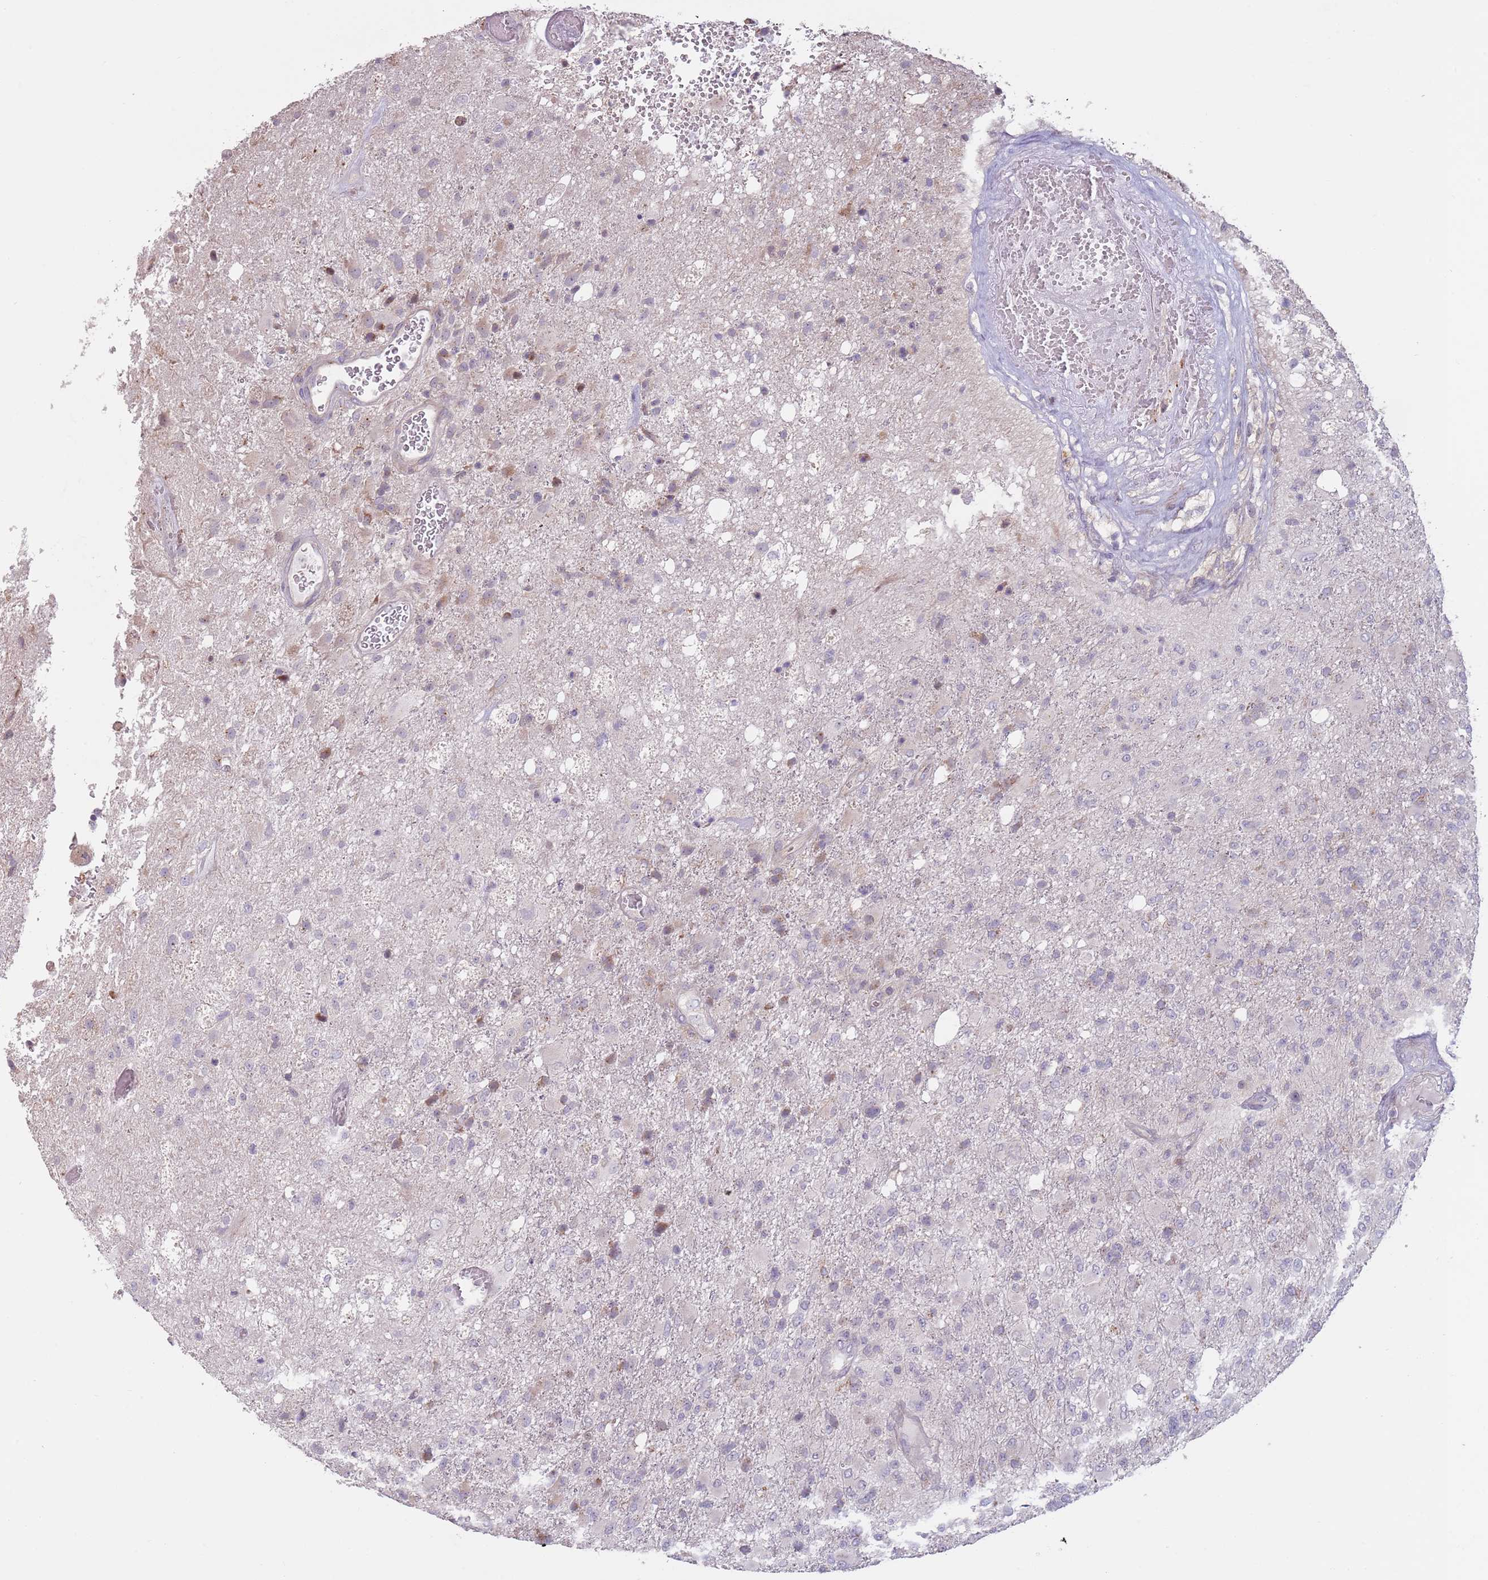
{"staining": {"intensity": "moderate", "quantity": "<25%", "location": "cytoplasmic/membranous"}, "tissue": "glioma", "cell_type": "Tumor cells", "image_type": "cancer", "snomed": [{"axis": "morphology", "description": "Glioma, malignant, High grade"}, {"axis": "topography", "description": "Brain"}], "caption": "Tumor cells display low levels of moderate cytoplasmic/membranous staining in approximately <25% of cells in human glioma.", "gene": "LDHD", "patient": {"sex": "female", "age": 74}}